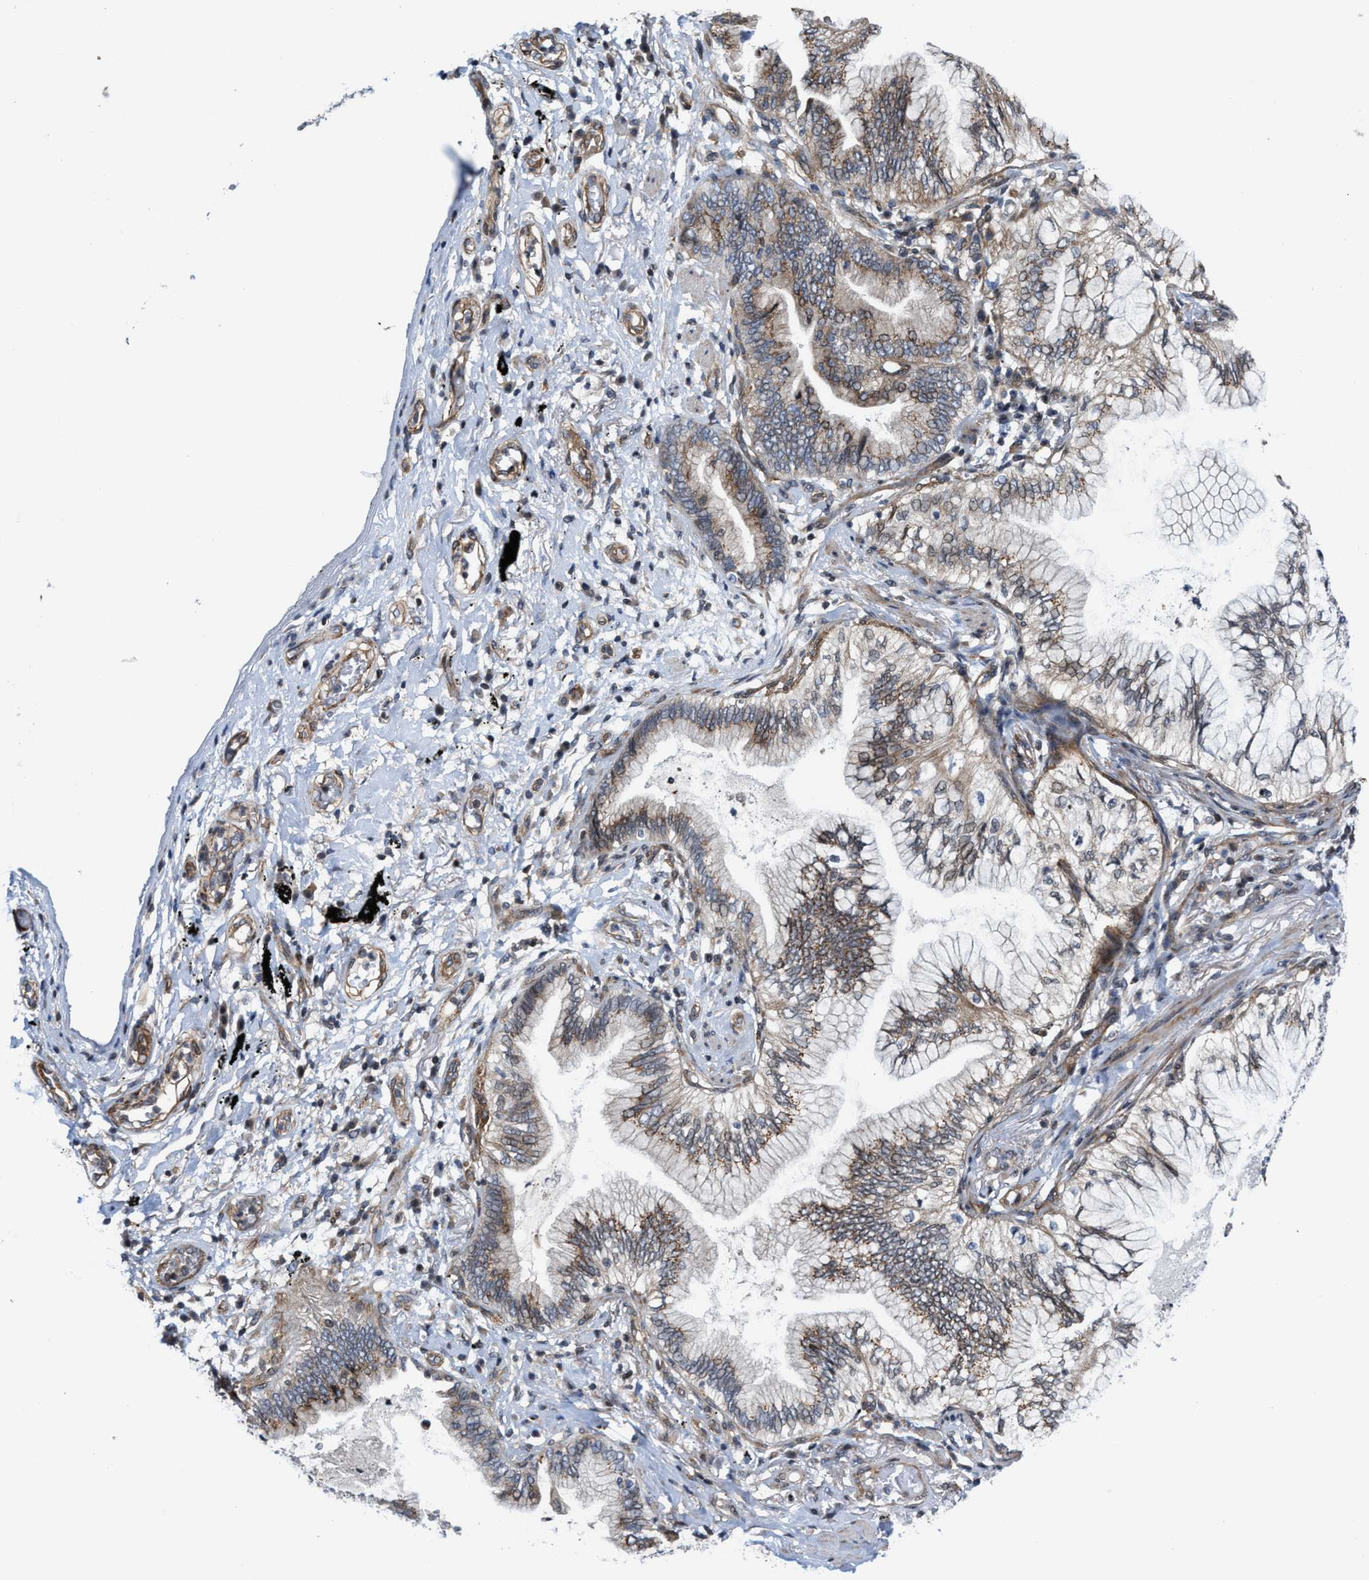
{"staining": {"intensity": "weak", "quantity": ">75%", "location": "cytoplasmic/membranous"}, "tissue": "lung cancer", "cell_type": "Tumor cells", "image_type": "cancer", "snomed": [{"axis": "morphology", "description": "Normal tissue, NOS"}, {"axis": "morphology", "description": "Adenocarcinoma, NOS"}, {"axis": "topography", "description": "Bronchus"}, {"axis": "topography", "description": "Lung"}], "caption": "High-power microscopy captured an IHC photomicrograph of adenocarcinoma (lung), revealing weak cytoplasmic/membranous staining in approximately >75% of tumor cells.", "gene": "TGFB1I1", "patient": {"sex": "female", "age": 70}}